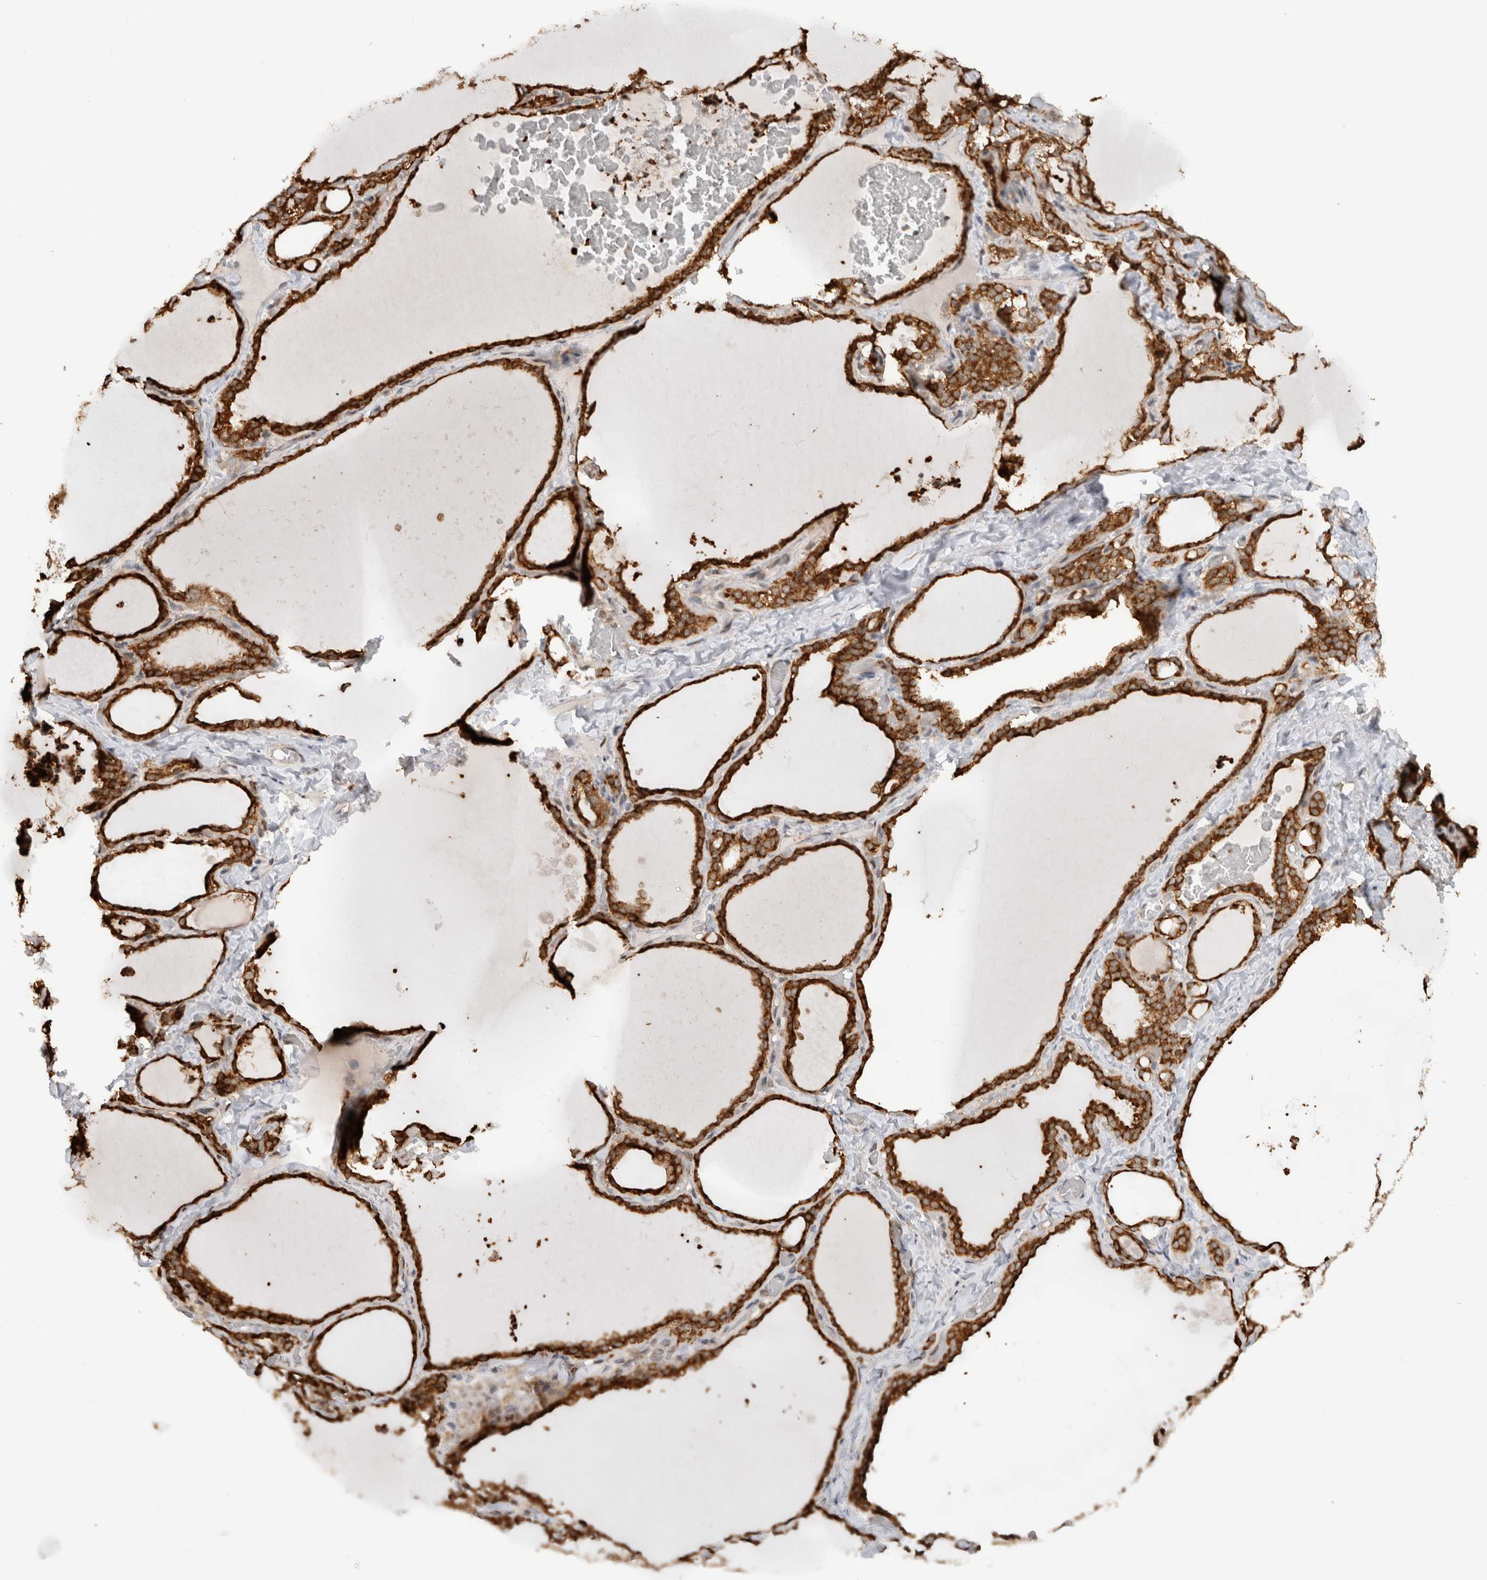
{"staining": {"intensity": "strong", "quantity": ">75%", "location": "cytoplasmic/membranous"}, "tissue": "thyroid gland", "cell_type": "Glandular cells", "image_type": "normal", "snomed": [{"axis": "morphology", "description": "Normal tissue, NOS"}, {"axis": "topography", "description": "Thyroid gland"}], "caption": "This micrograph shows immunohistochemistry staining of benign thyroid gland, with high strong cytoplasmic/membranous staining in about >75% of glandular cells.", "gene": "MS4A7", "patient": {"sex": "female", "age": 22}}